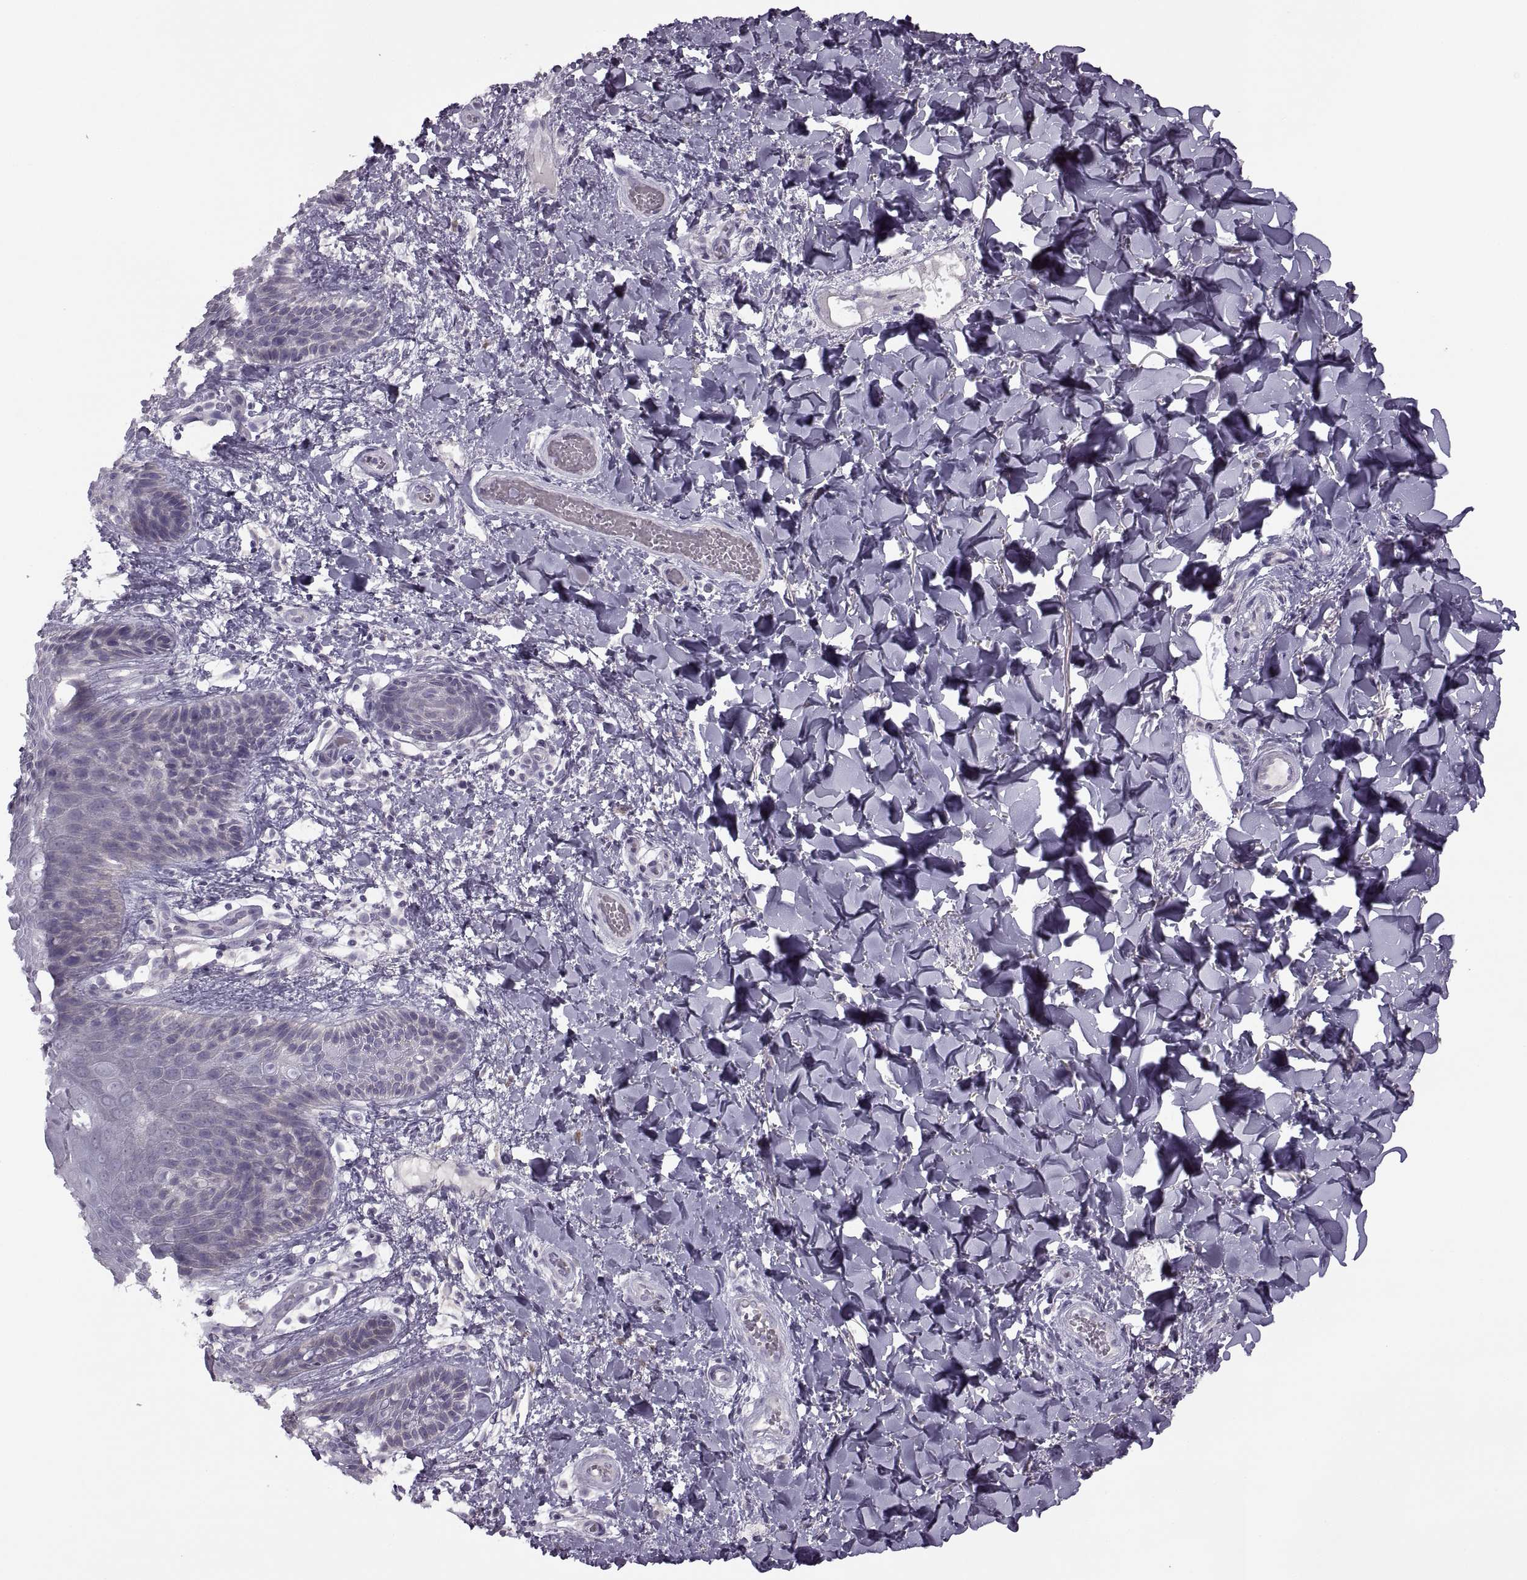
{"staining": {"intensity": "negative", "quantity": "none", "location": "none"}, "tissue": "skin", "cell_type": "Epidermal cells", "image_type": "normal", "snomed": [{"axis": "morphology", "description": "Normal tissue, NOS"}, {"axis": "topography", "description": "Anal"}], "caption": "Epidermal cells show no significant expression in unremarkable skin.", "gene": "H2AP", "patient": {"sex": "male", "age": 36}}